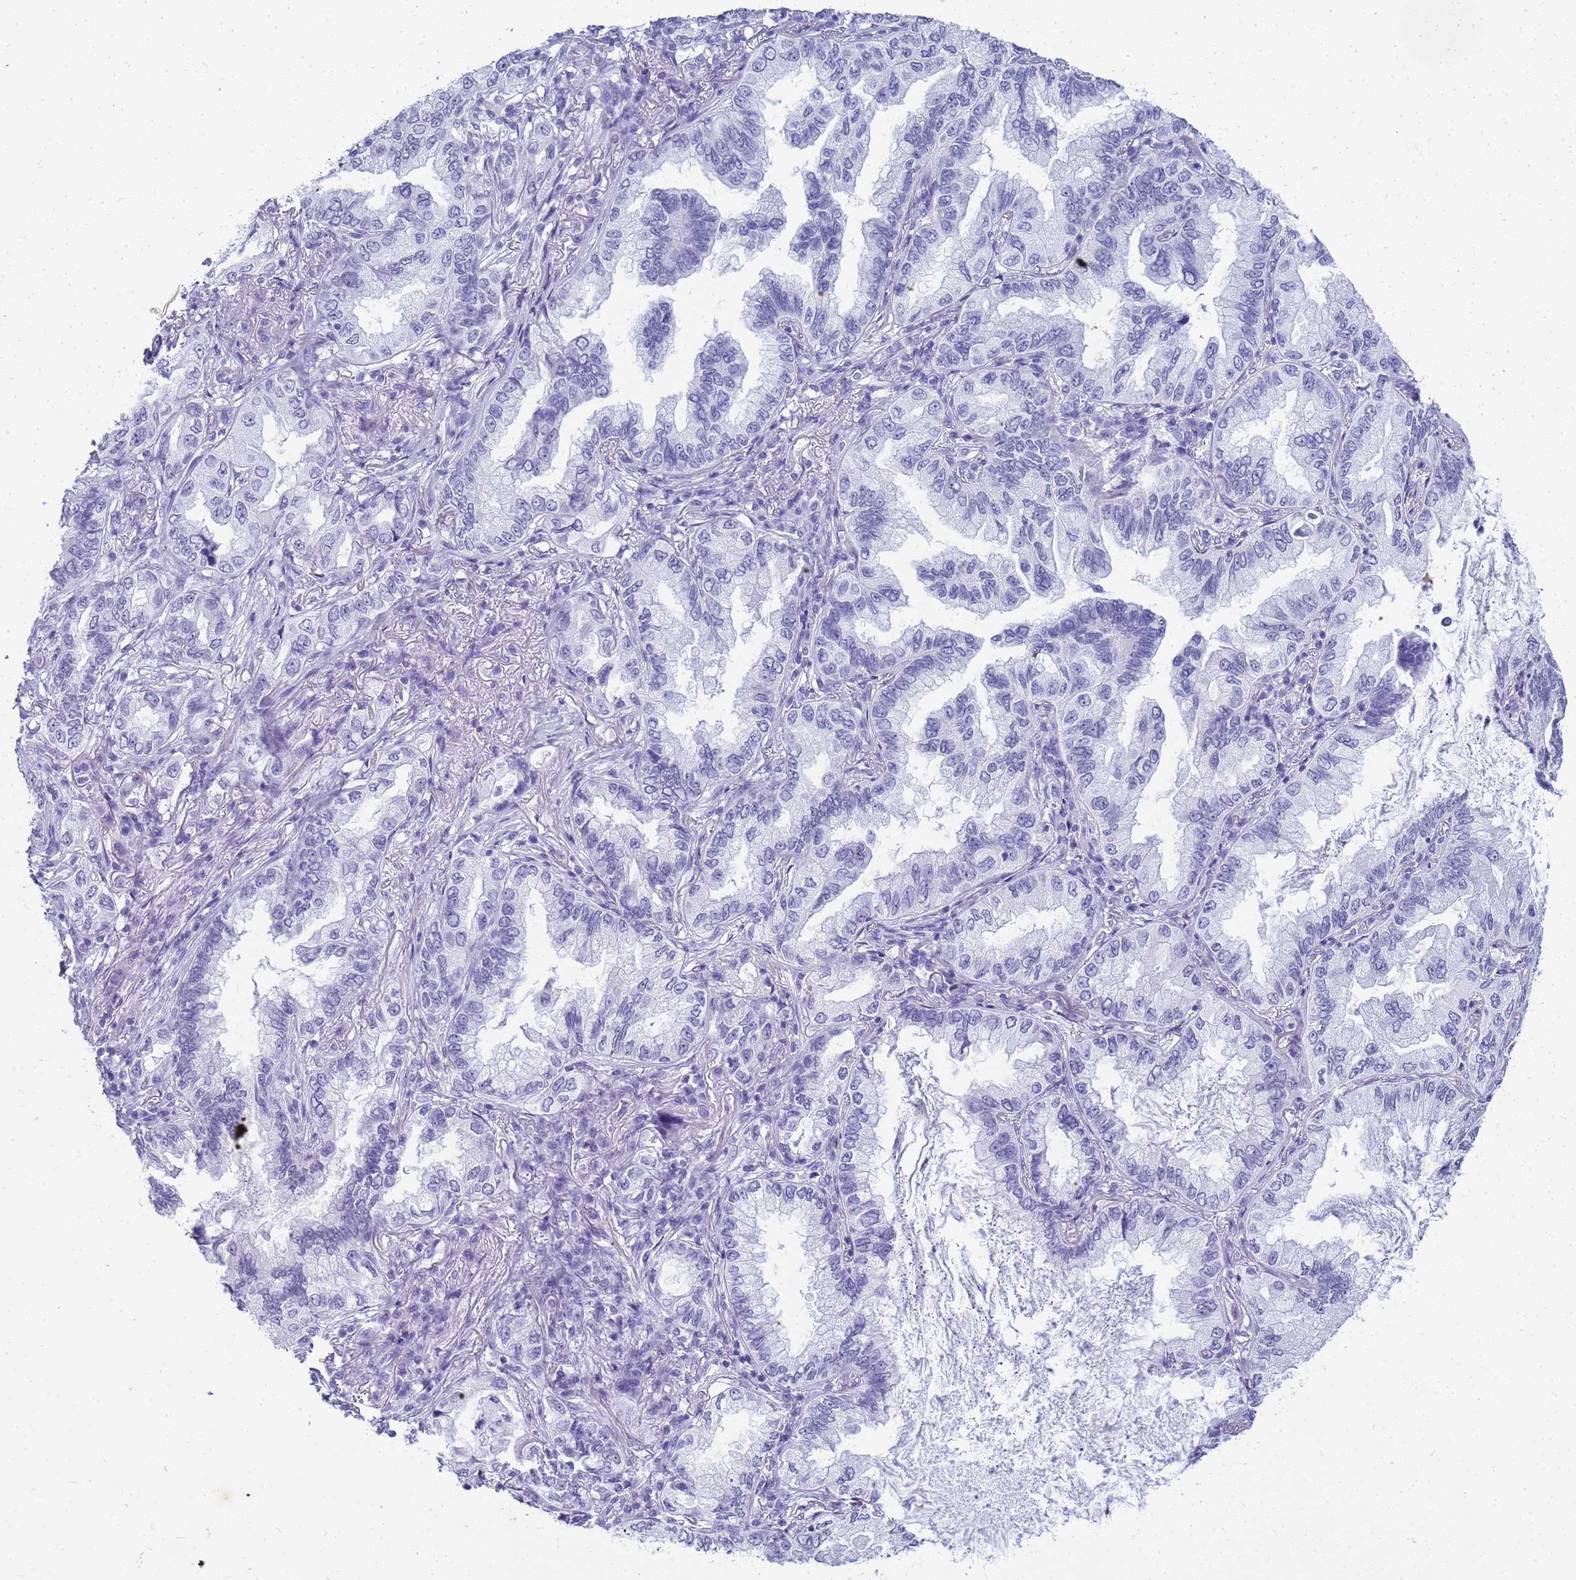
{"staining": {"intensity": "negative", "quantity": "none", "location": "none"}, "tissue": "lung cancer", "cell_type": "Tumor cells", "image_type": "cancer", "snomed": [{"axis": "morphology", "description": "Adenocarcinoma, NOS"}, {"axis": "topography", "description": "Lung"}], "caption": "The image reveals no significant positivity in tumor cells of lung adenocarcinoma.", "gene": "SLC7A9", "patient": {"sex": "female", "age": 69}}